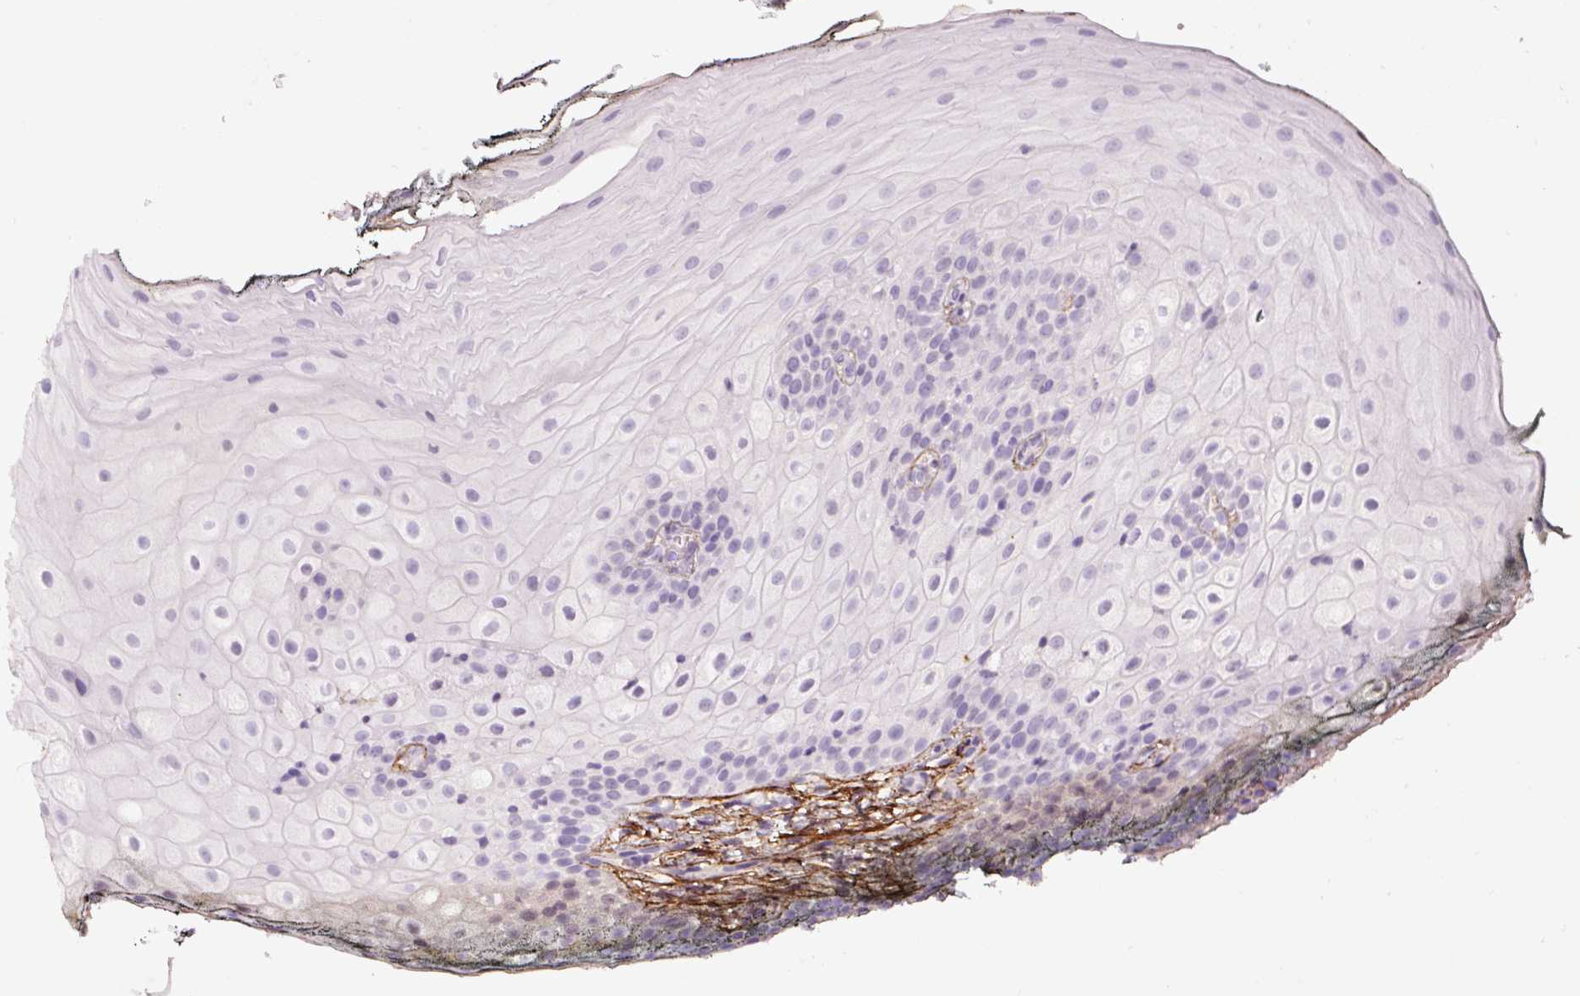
{"staining": {"intensity": "negative", "quantity": "none", "location": "none"}, "tissue": "oral mucosa", "cell_type": "Squamous epithelial cells", "image_type": "normal", "snomed": [{"axis": "morphology", "description": "Normal tissue, NOS"}, {"axis": "topography", "description": "Oral tissue"}], "caption": "Immunohistochemistry (IHC) photomicrograph of normal oral mucosa: human oral mucosa stained with DAB reveals no significant protein positivity in squamous epithelial cells. The staining was performed using DAB (3,3'-diaminobenzidine) to visualize the protein expression in brown, while the nuclei were stained in blue with hematoxylin (Magnification: 20x).", "gene": "FBN1", "patient": {"sex": "male", "age": 75}}